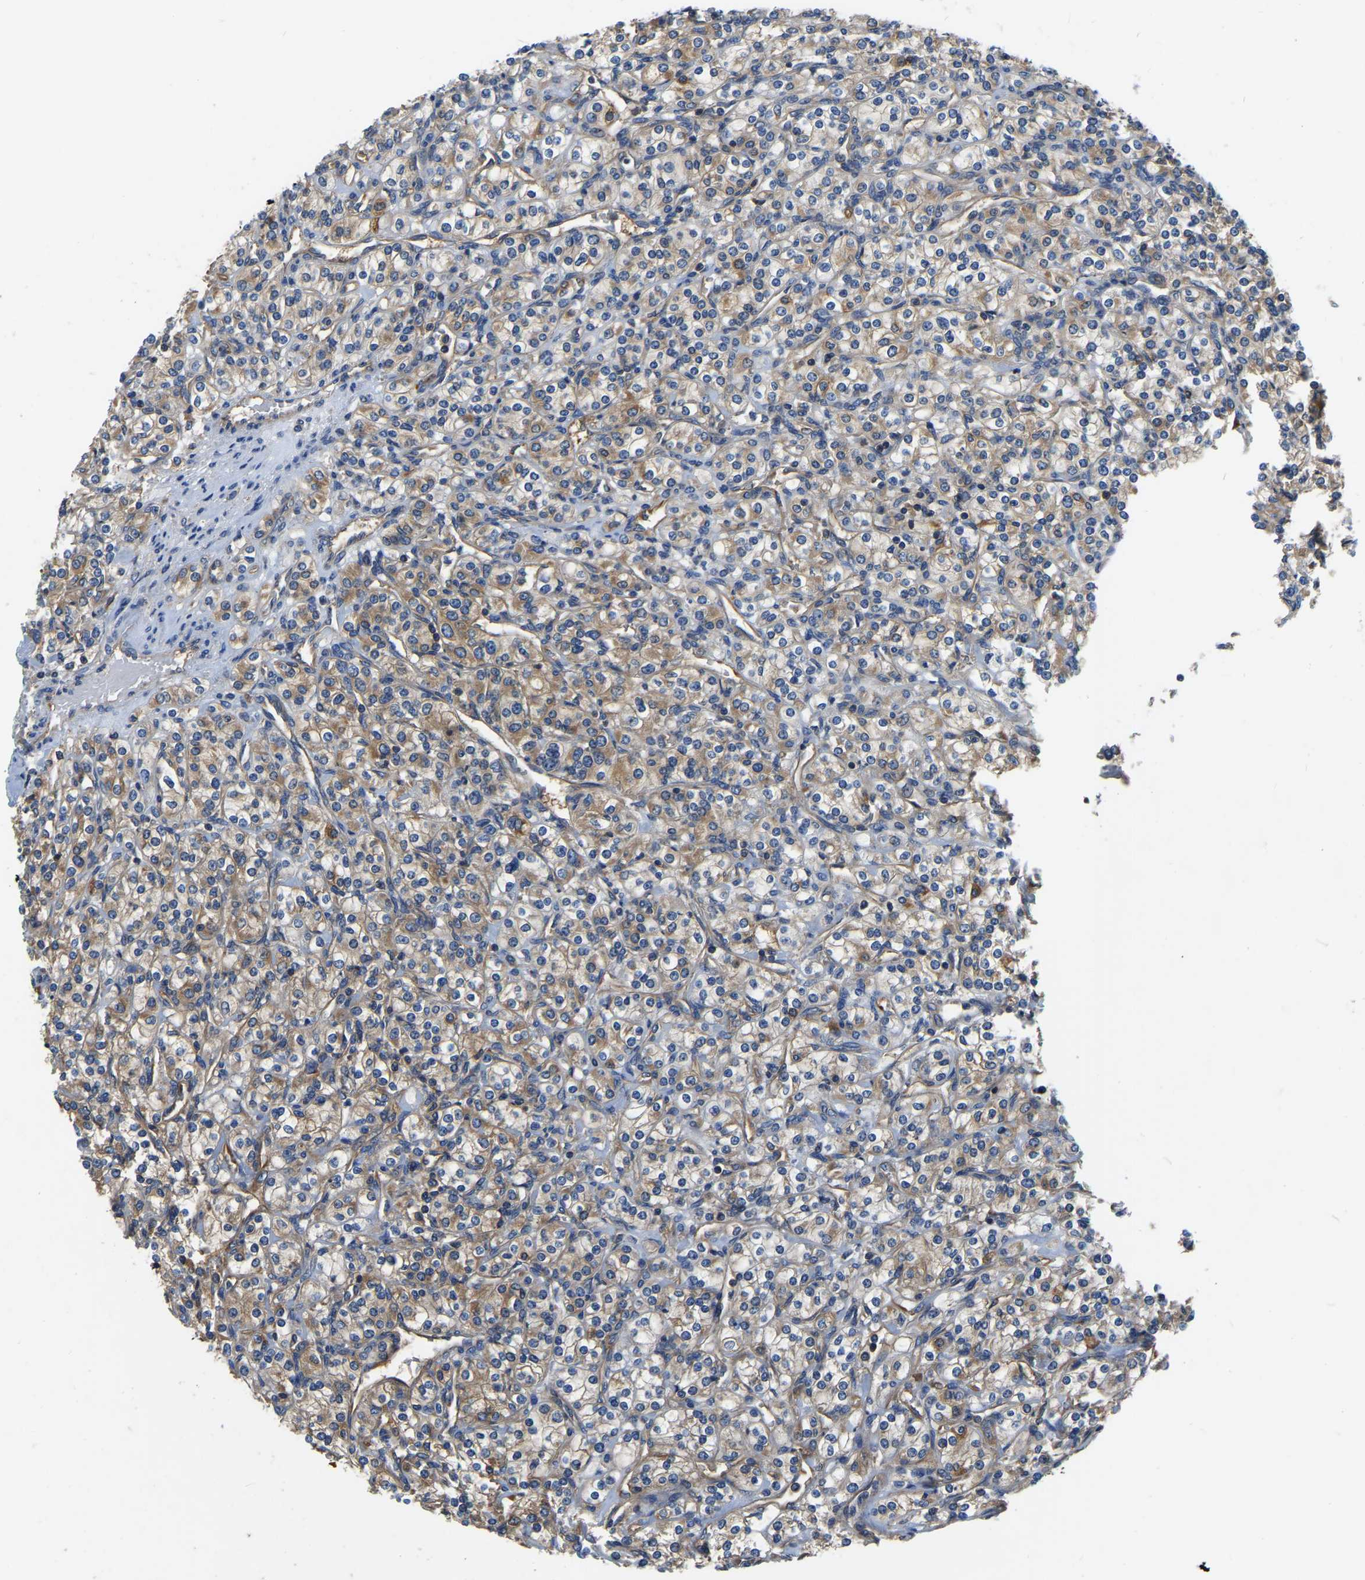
{"staining": {"intensity": "moderate", "quantity": ">75%", "location": "cytoplasmic/membranous"}, "tissue": "renal cancer", "cell_type": "Tumor cells", "image_type": "cancer", "snomed": [{"axis": "morphology", "description": "Adenocarcinoma, NOS"}, {"axis": "topography", "description": "Kidney"}], "caption": "Adenocarcinoma (renal) tissue demonstrates moderate cytoplasmic/membranous positivity in about >75% of tumor cells, visualized by immunohistochemistry.", "gene": "GARS1", "patient": {"sex": "male", "age": 77}}